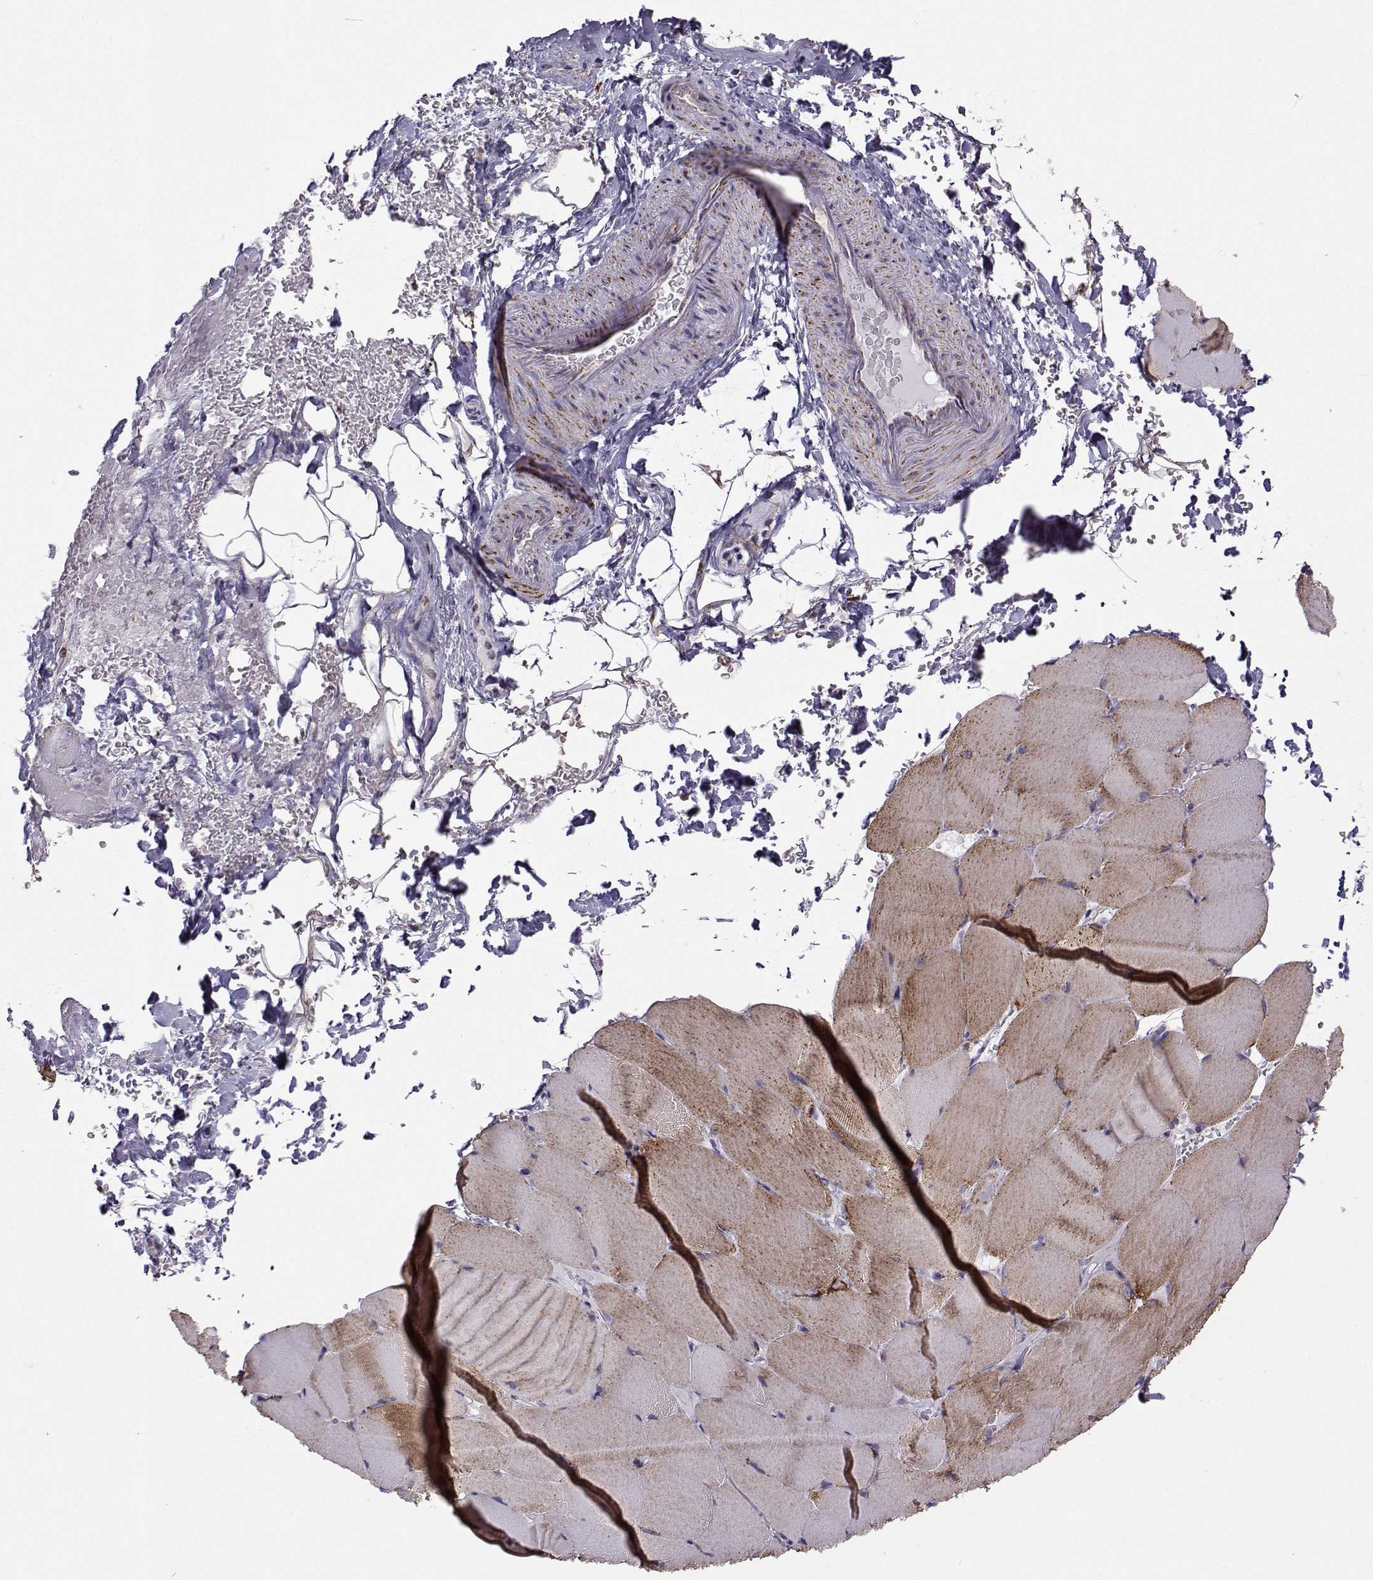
{"staining": {"intensity": "weak", "quantity": "25%-75%", "location": "cytoplasmic/membranous"}, "tissue": "skeletal muscle", "cell_type": "Myocytes", "image_type": "normal", "snomed": [{"axis": "morphology", "description": "Normal tissue, NOS"}, {"axis": "topography", "description": "Skeletal muscle"}], "caption": "An immunohistochemistry (IHC) histopathology image of unremarkable tissue is shown. Protein staining in brown labels weak cytoplasmic/membranous positivity in skeletal muscle within myocytes.", "gene": "NECAB3", "patient": {"sex": "female", "age": 37}}